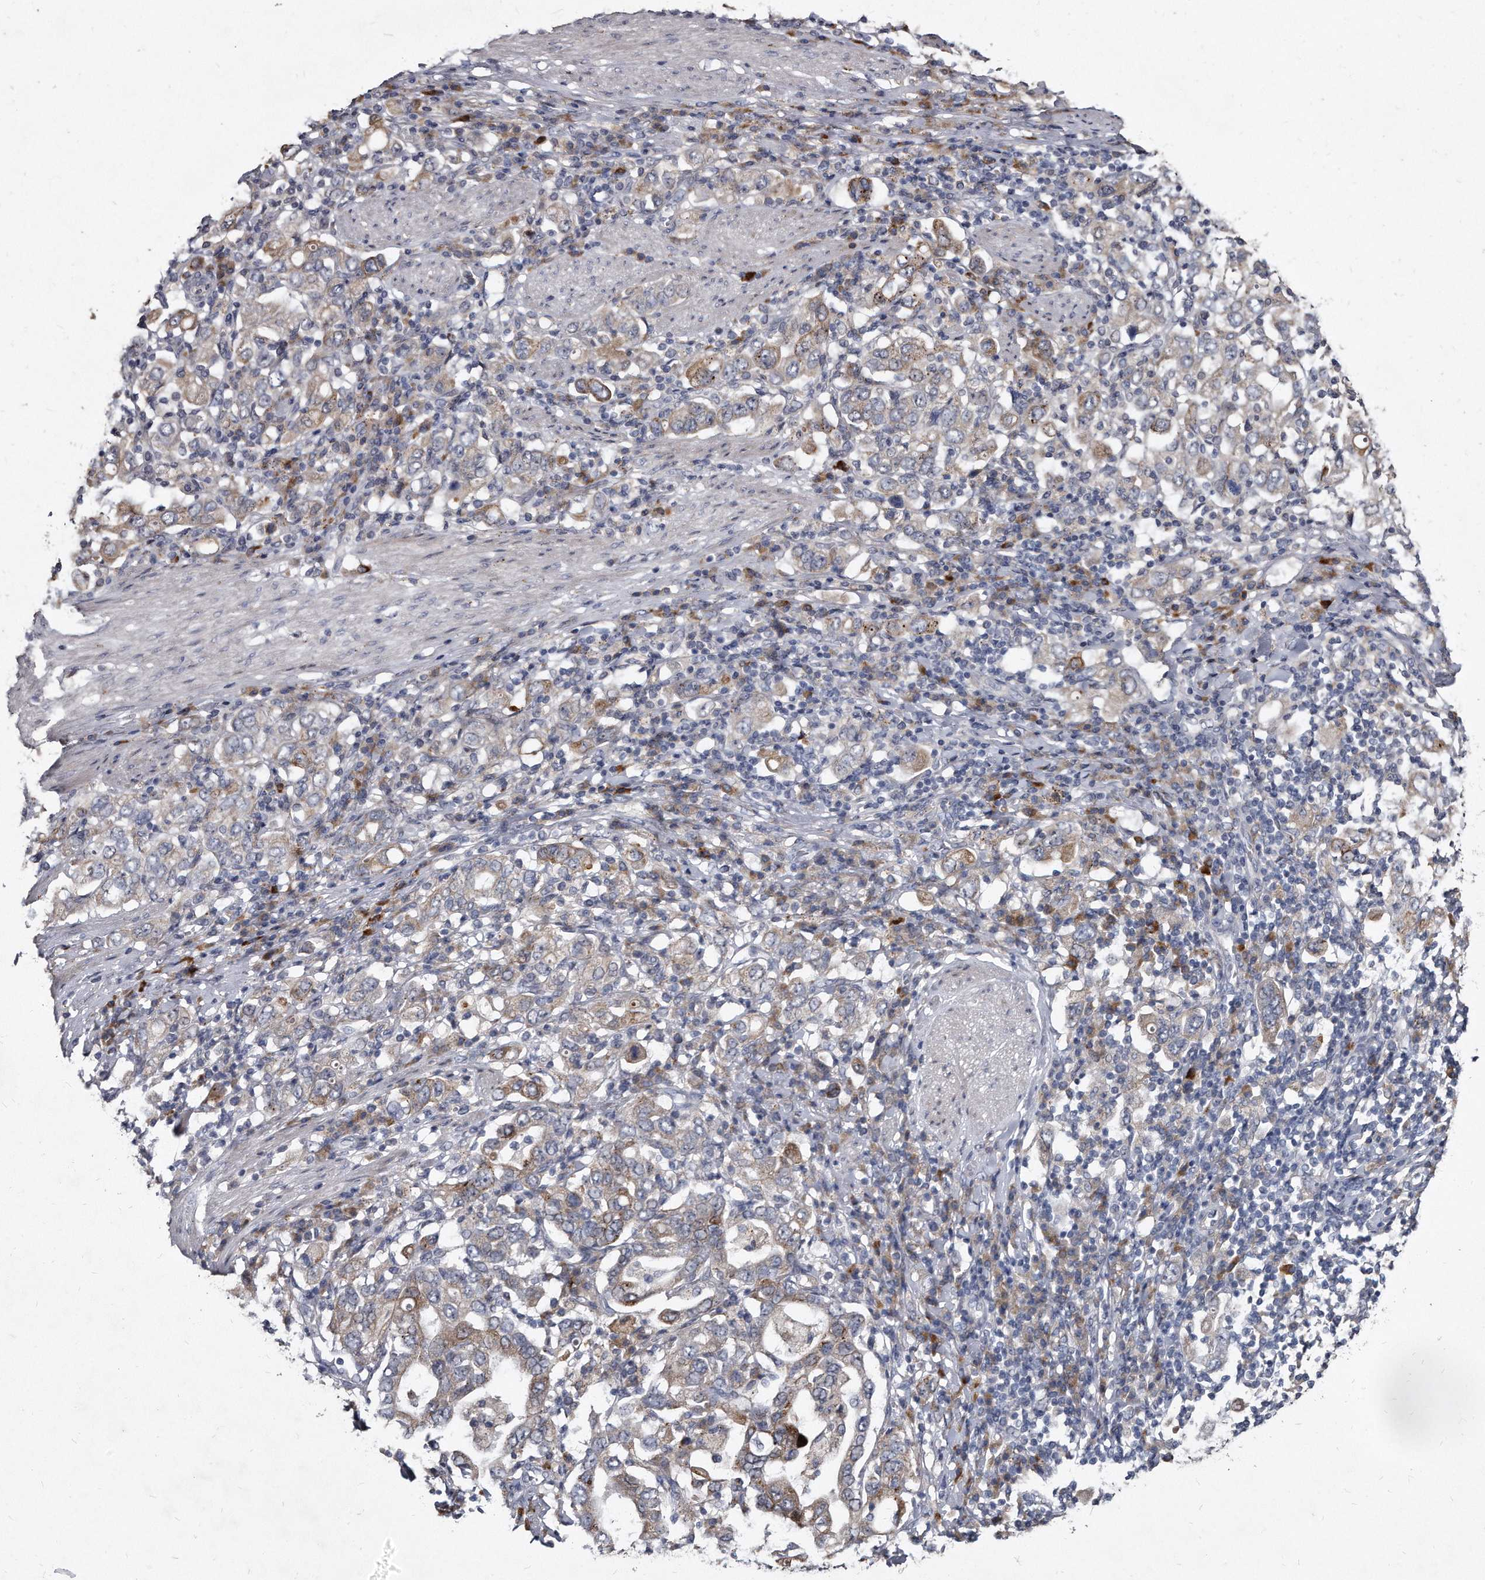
{"staining": {"intensity": "moderate", "quantity": "<25%", "location": "cytoplasmic/membranous"}, "tissue": "stomach cancer", "cell_type": "Tumor cells", "image_type": "cancer", "snomed": [{"axis": "morphology", "description": "Adenocarcinoma, NOS"}, {"axis": "topography", "description": "Stomach, upper"}], "caption": "Protein staining by immunohistochemistry shows moderate cytoplasmic/membranous expression in about <25% of tumor cells in stomach cancer.", "gene": "KLHDC3", "patient": {"sex": "male", "age": 62}}